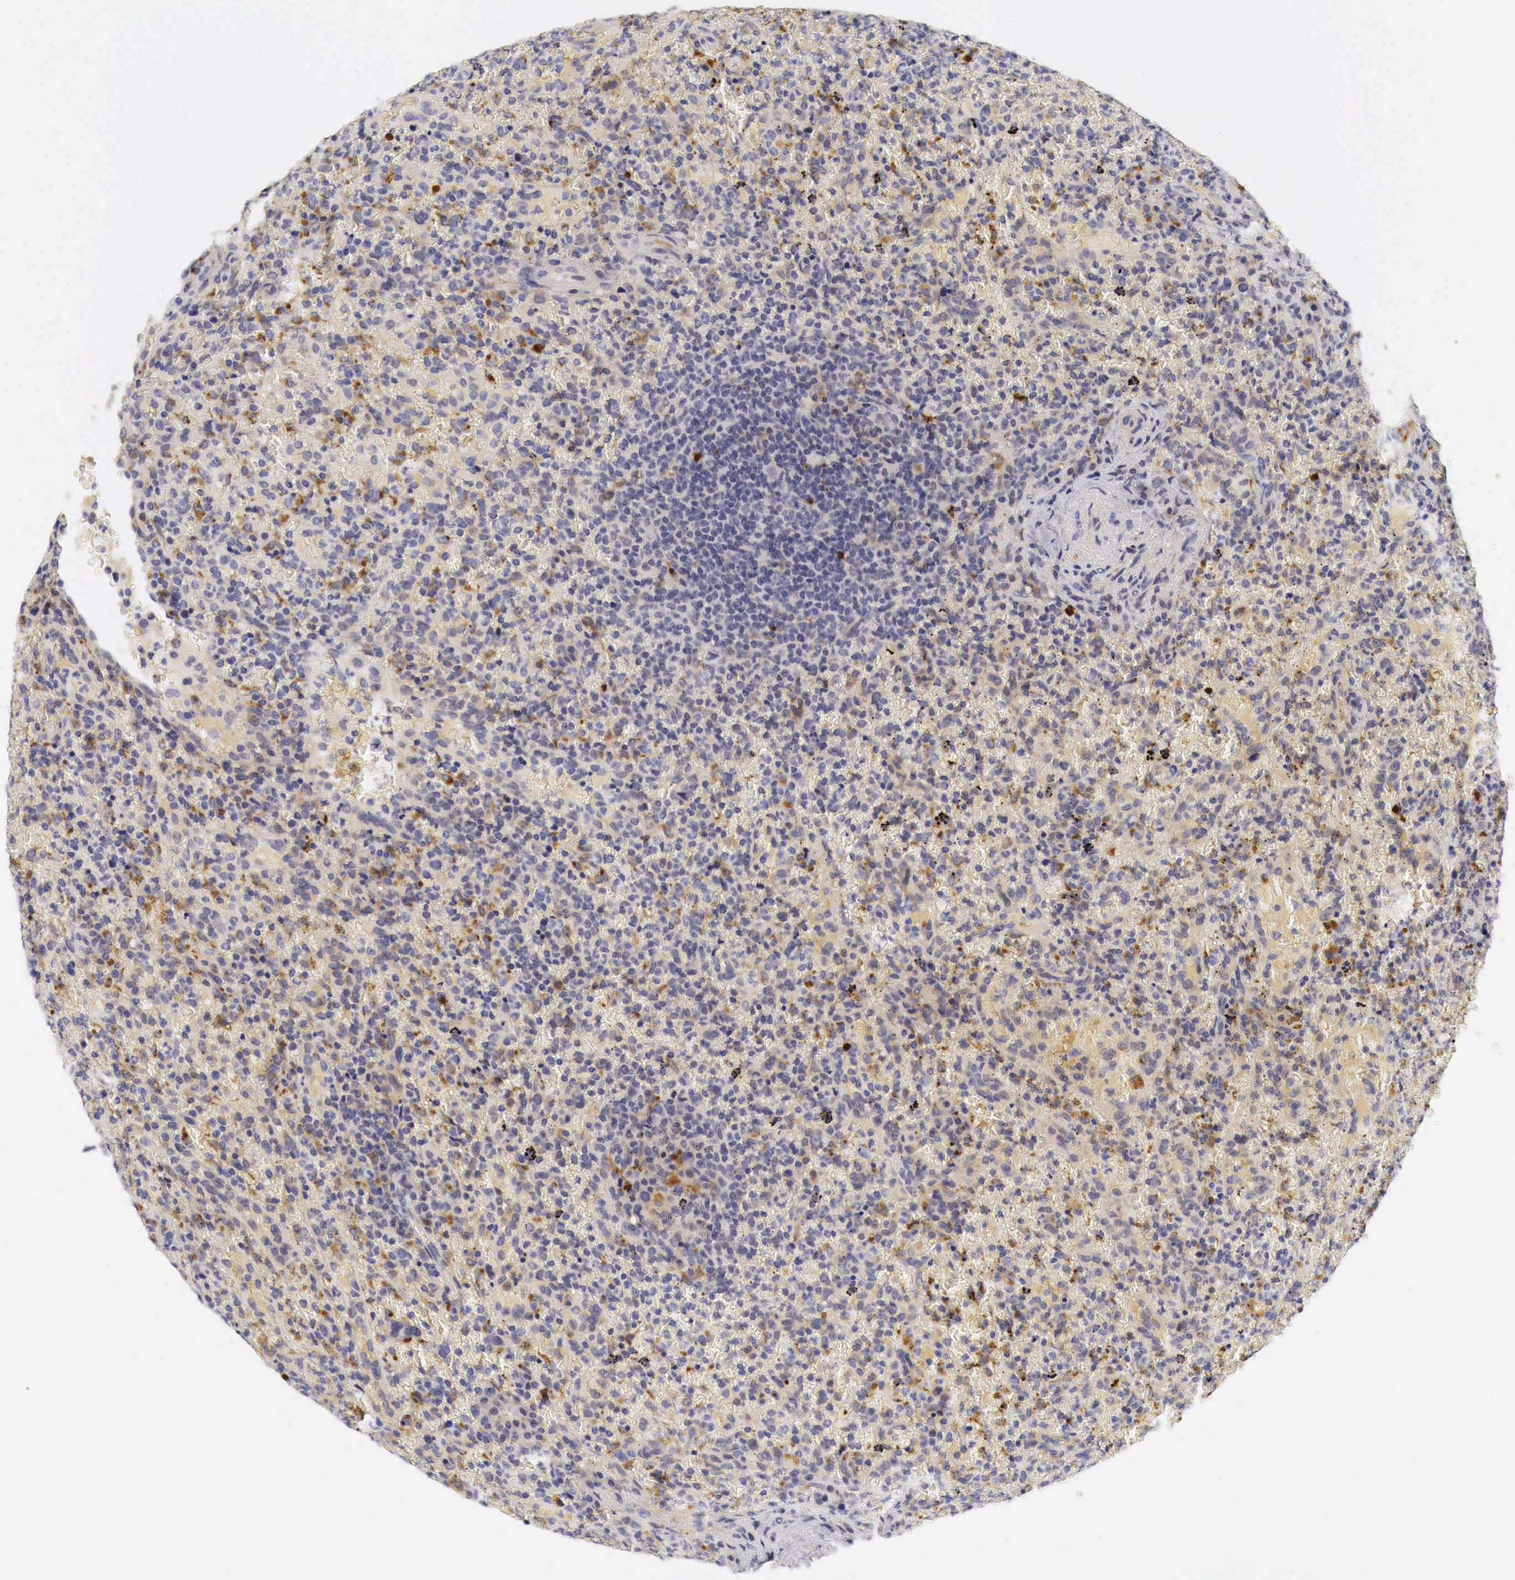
{"staining": {"intensity": "negative", "quantity": "none", "location": "none"}, "tissue": "lymphoma", "cell_type": "Tumor cells", "image_type": "cancer", "snomed": [{"axis": "morphology", "description": "Malignant lymphoma, non-Hodgkin's type, High grade"}, {"axis": "topography", "description": "Spleen"}, {"axis": "topography", "description": "Lymph node"}], "caption": "The immunohistochemistry histopathology image has no significant expression in tumor cells of lymphoma tissue.", "gene": "CASP3", "patient": {"sex": "female", "age": 70}}